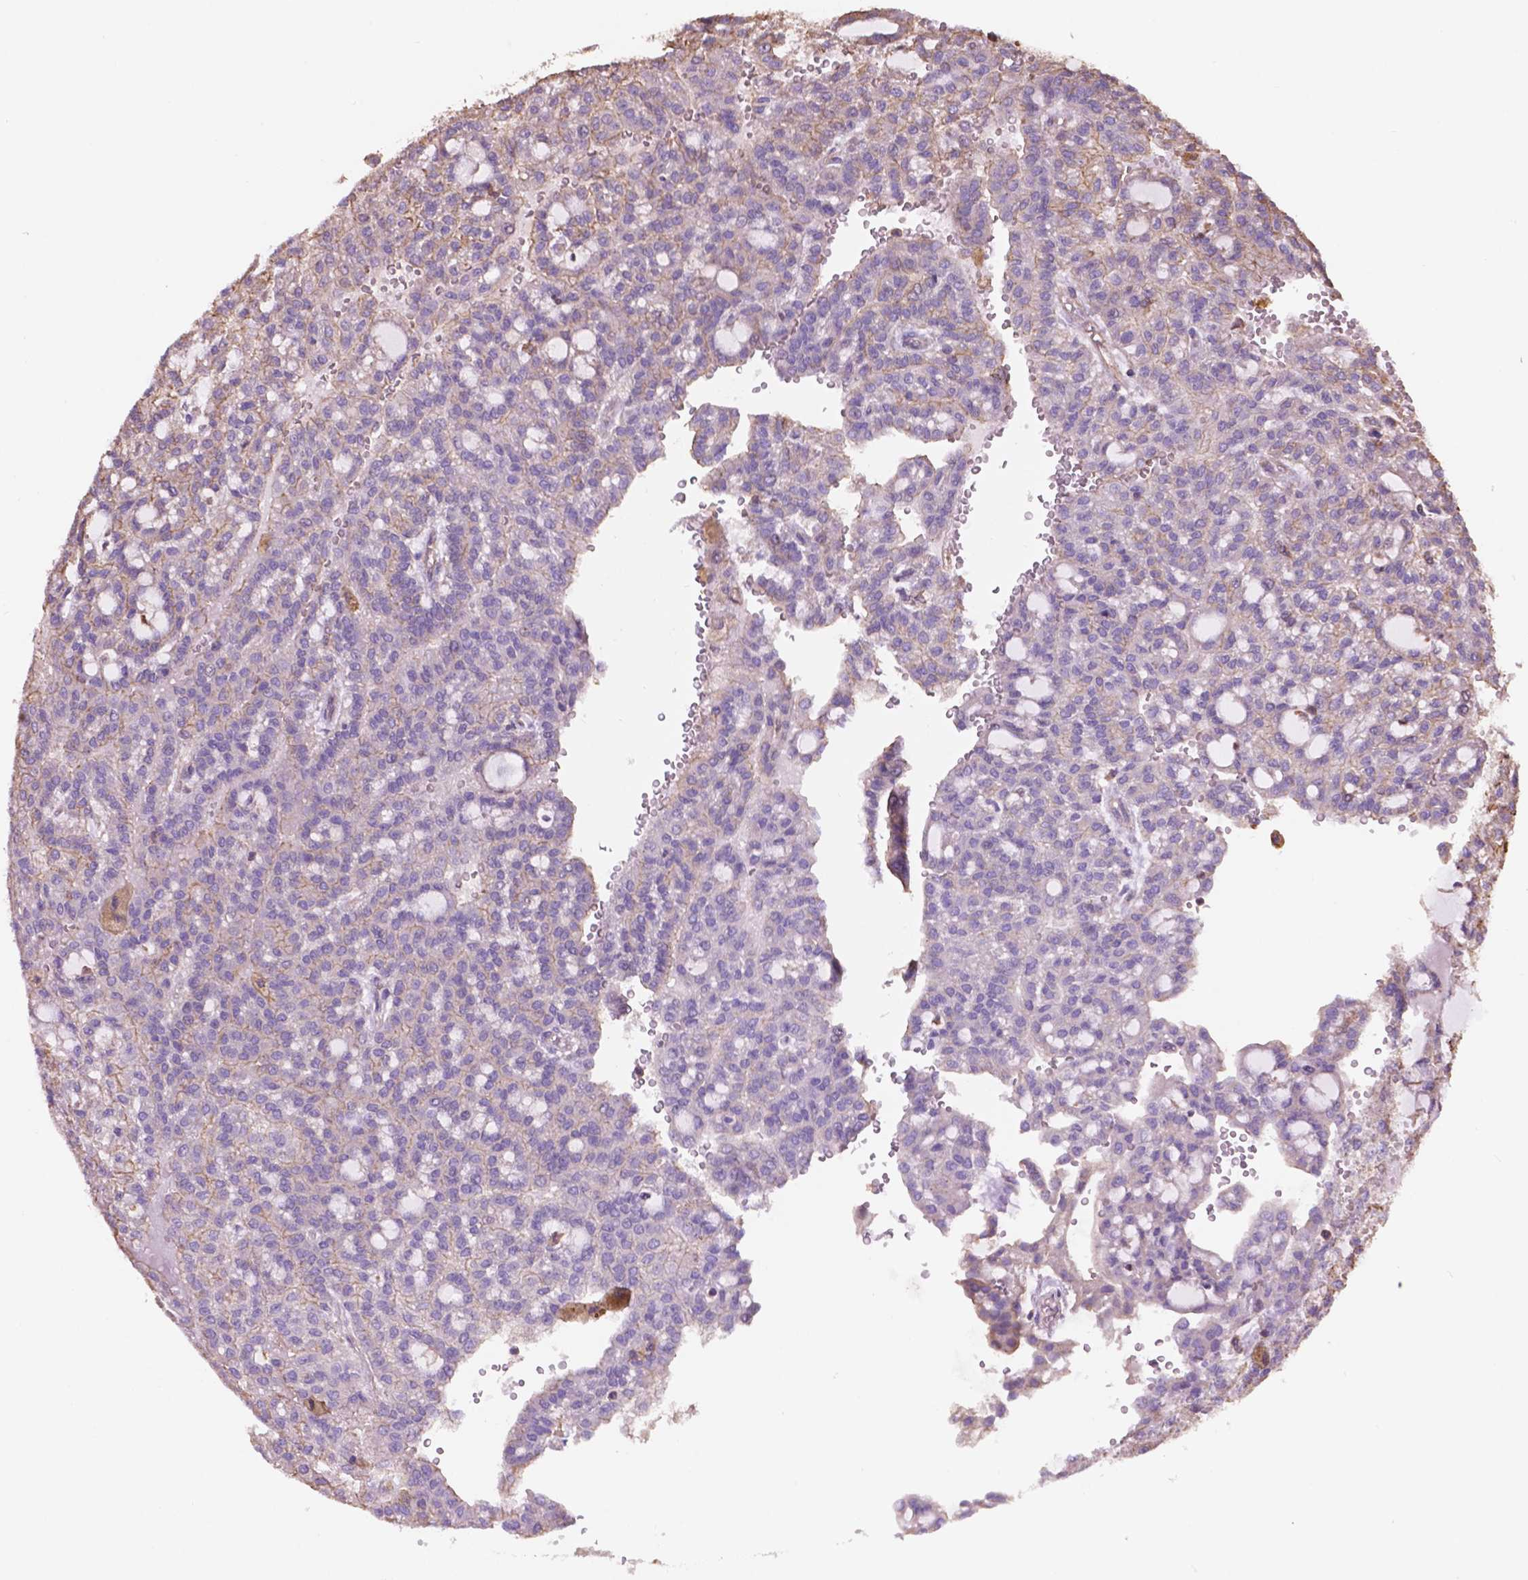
{"staining": {"intensity": "negative", "quantity": "none", "location": "none"}, "tissue": "renal cancer", "cell_type": "Tumor cells", "image_type": "cancer", "snomed": [{"axis": "morphology", "description": "Adenocarcinoma, NOS"}, {"axis": "topography", "description": "Kidney"}], "caption": "Human renal cancer (adenocarcinoma) stained for a protein using IHC reveals no positivity in tumor cells.", "gene": "NIPA2", "patient": {"sex": "male", "age": 63}}